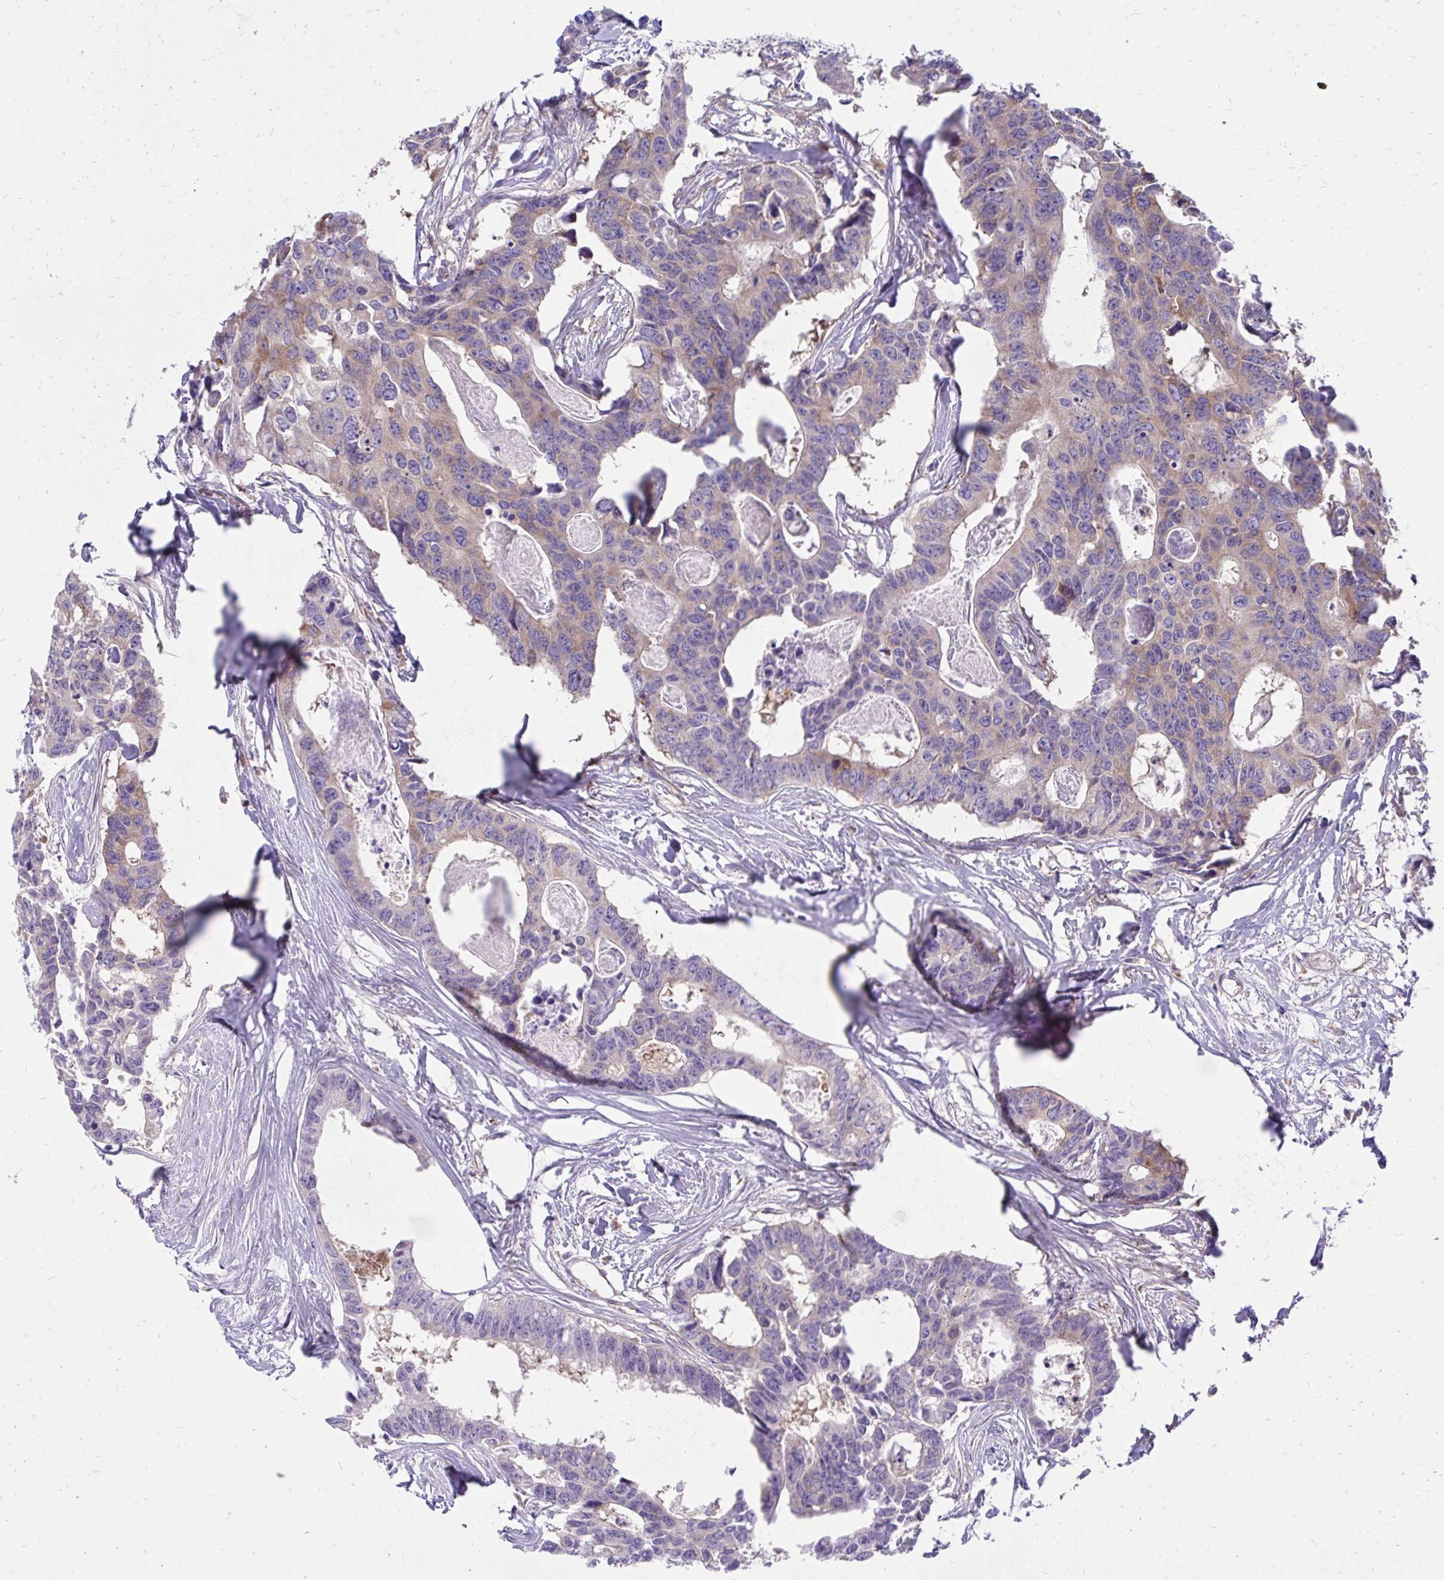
{"staining": {"intensity": "weak", "quantity": "25%-75%", "location": "cytoplasmic/membranous"}, "tissue": "colorectal cancer", "cell_type": "Tumor cells", "image_type": "cancer", "snomed": [{"axis": "morphology", "description": "Adenocarcinoma, NOS"}, {"axis": "topography", "description": "Rectum"}], "caption": "This histopathology image demonstrates immunohistochemistry staining of colorectal cancer (adenocarcinoma), with low weak cytoplasmic/membranous expression in approximately 25%-75% of tumor cells.", "gene": "ASAP1", "patient": {"sex": "male", "age": 57}}